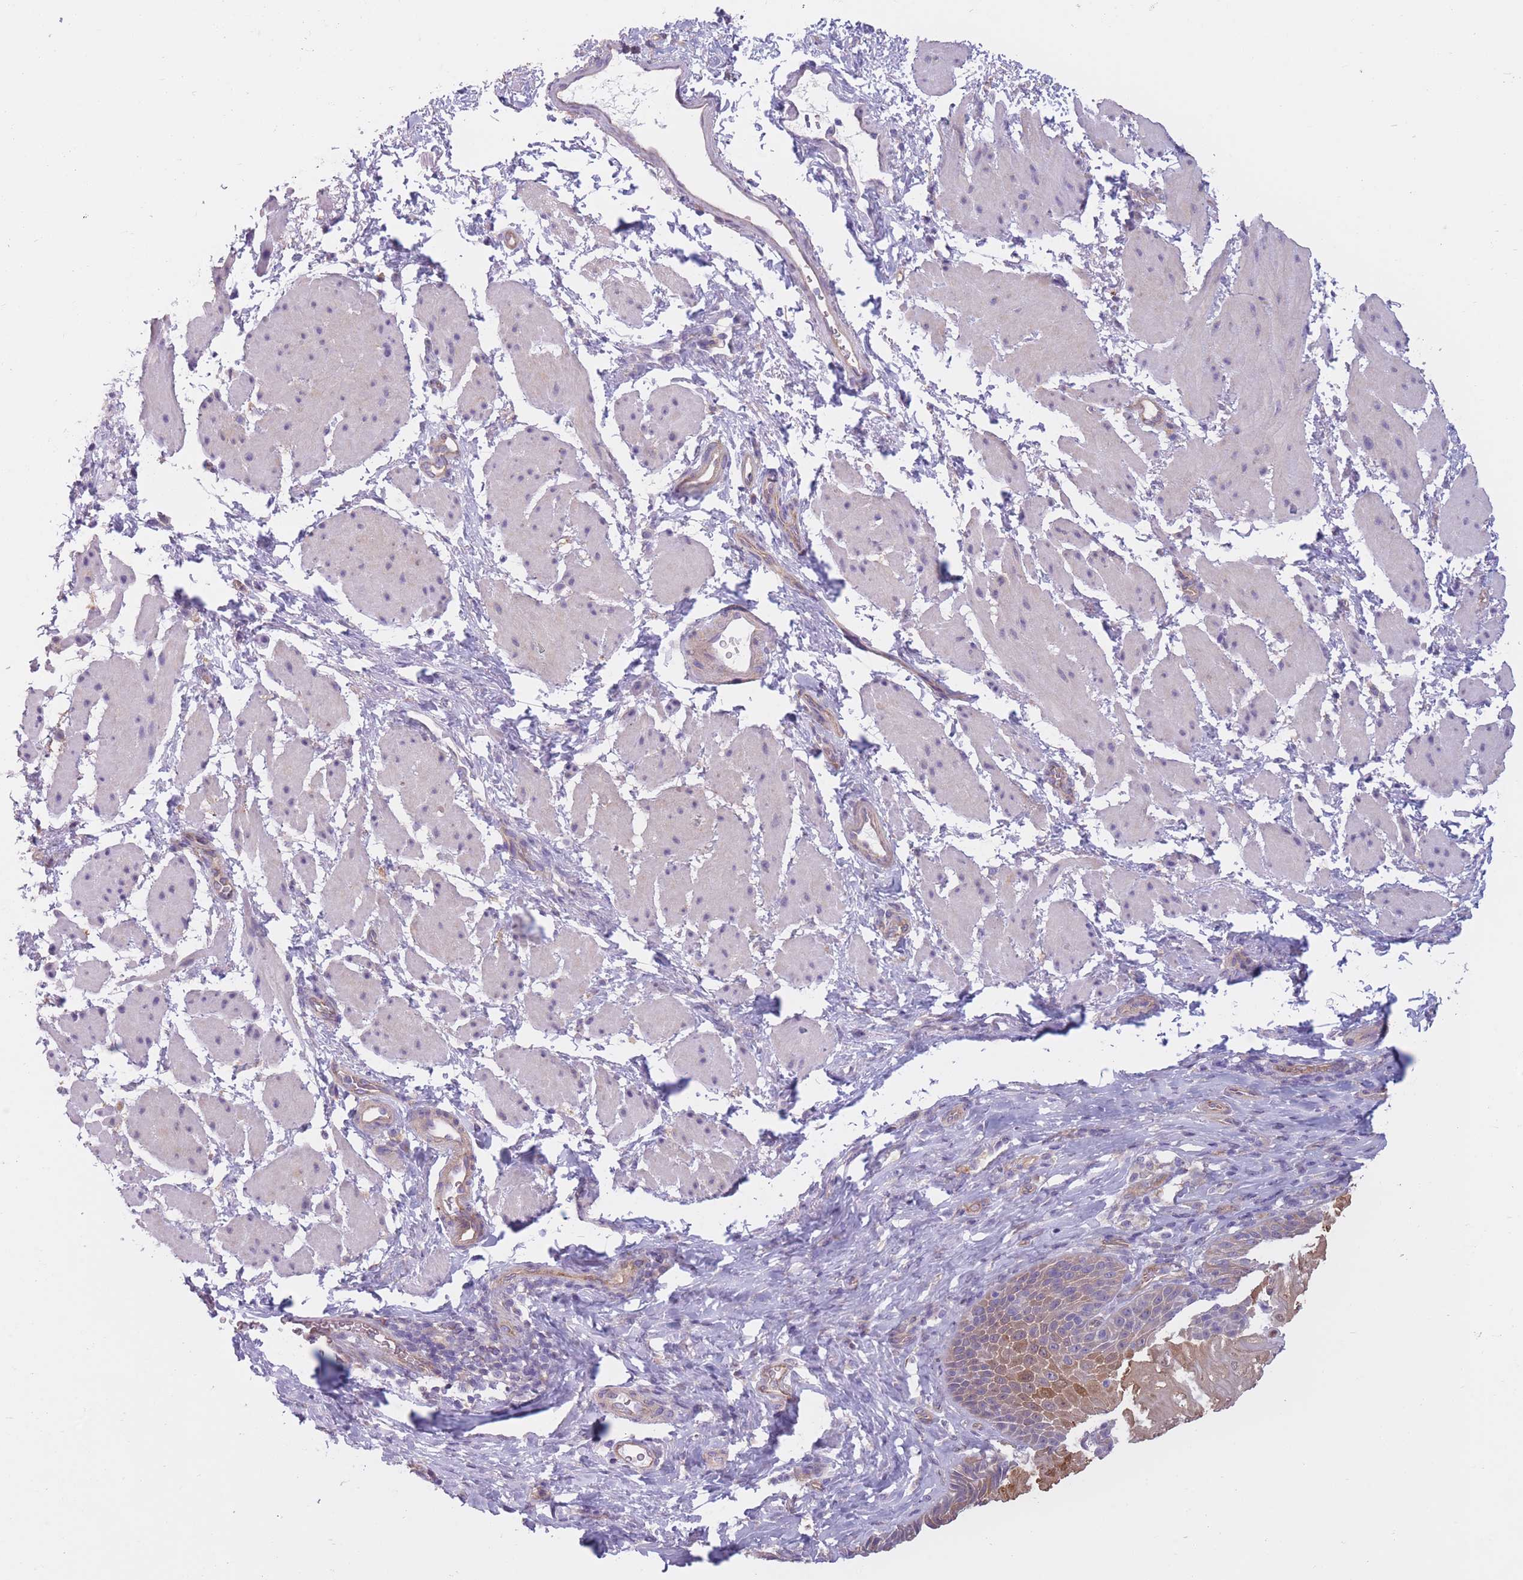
{"staining": {"intensity": "moderate", "quantity": "25%-75%", "location": "cytoplasmic/membranous,nuclear"}, "tissue": "esophagus", "cell_type": "Squamous epithelial cells", "image_type": "normal", "snomed": [{"axis": "morphology", "description": "Normal tissue, NOS"}, {"axis": "topography", "description": "Esophagus"}], "caption": "Esophagus stained for a protein (brown) displays moderate cytoplasmic/membranous,nuclear positive staining in about 25%-75% of squamous epithelial cells.", "gene": "SERPINB3", "patient": {"sex": "female", "age": 61}}